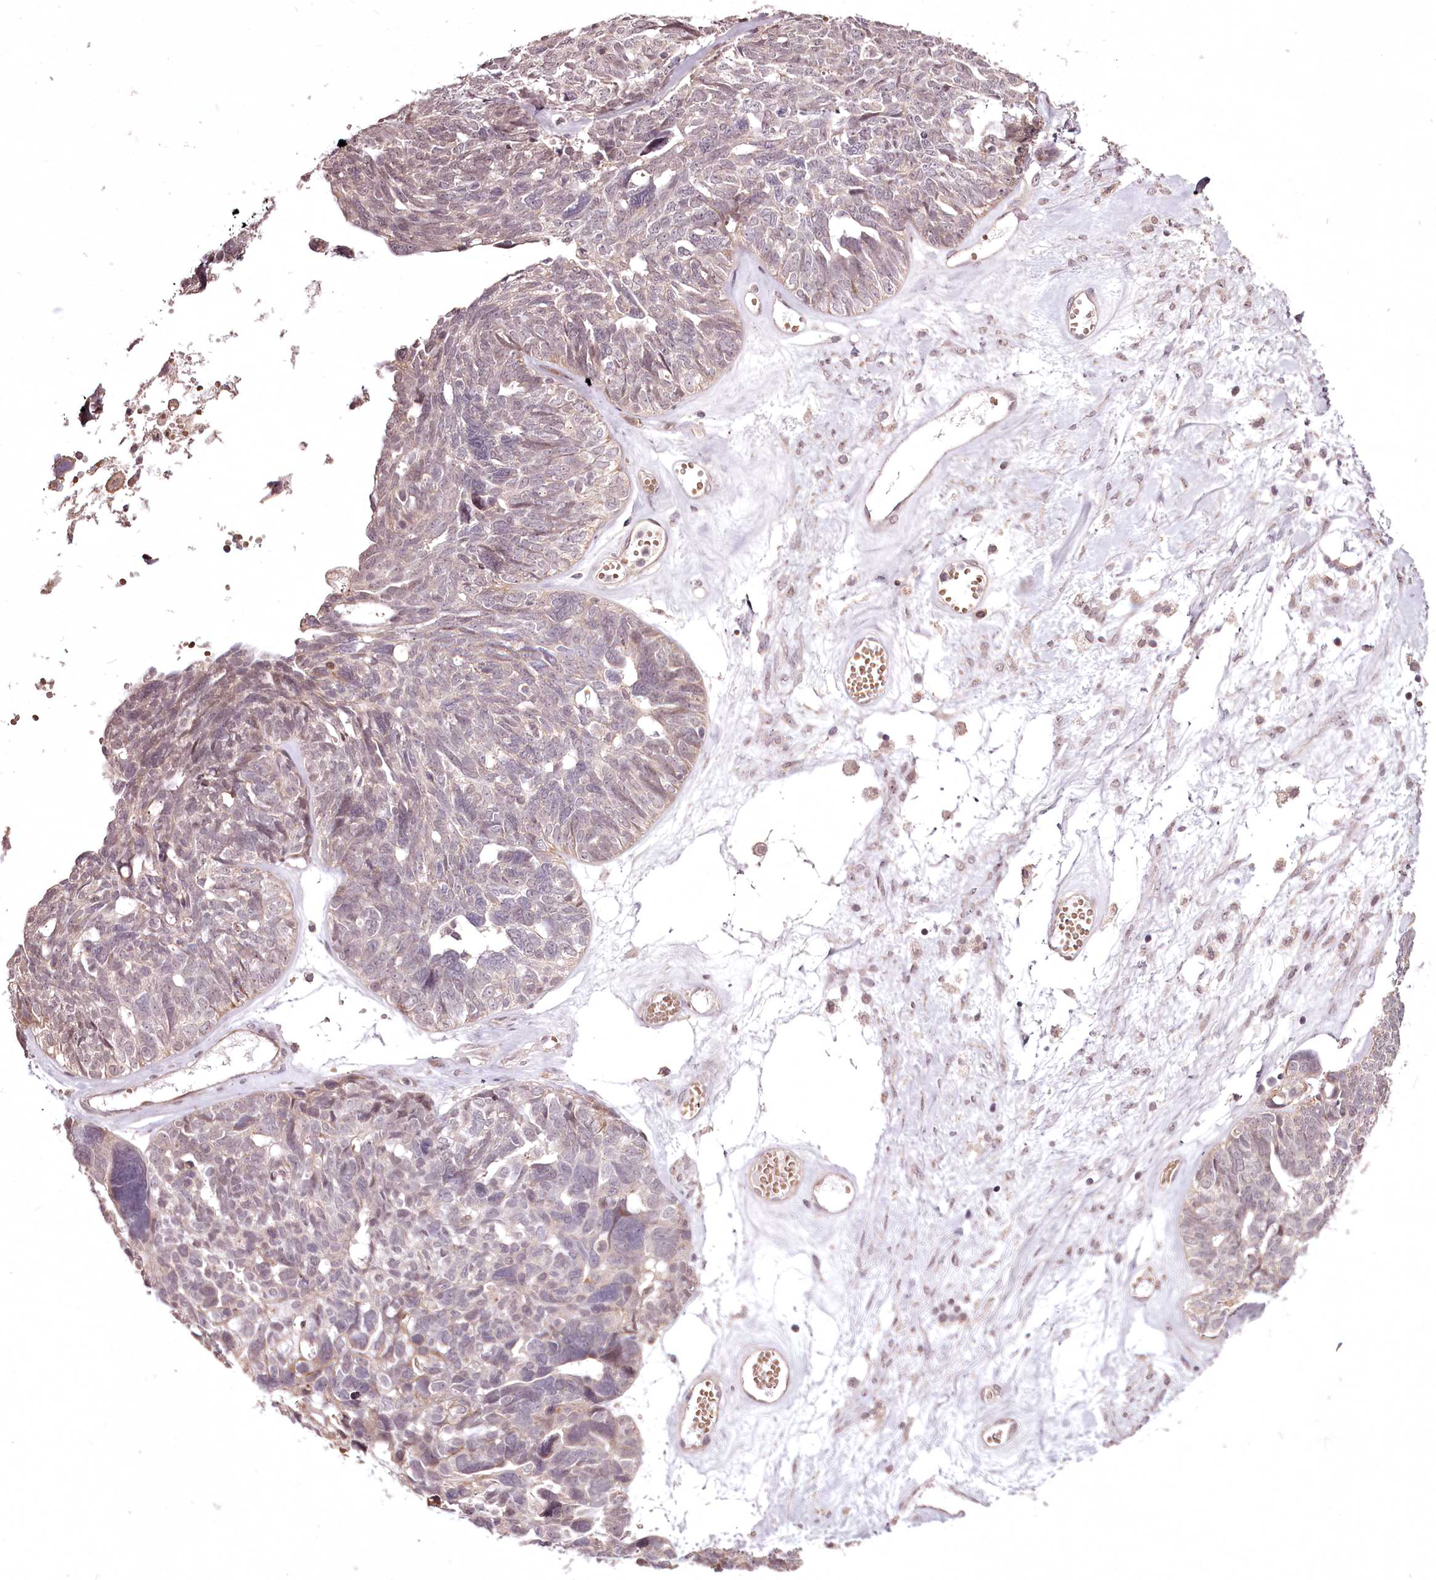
{"staining": {"intensity": "weak", "quantity": "<25%", "location": "nuclear"}, "tissue": "ovarian cancer", "cell_type": "Tumor cells", "image_type": "cancer", "snomed": [{"axis": "morphology", "description": "Cystadenocarcinoma, serous, NOS"}, {"axis": "topography", "description": "Ovary"}], "caption": "Immunohistochemistry histopathology image of neoplastic tissue: ovarian cancer (serous cystadenocarcinoma) stained with DAB reveals no significant protein staining in tumor cells. (Stains: DAB (3,3'-diaminobenzidine) IHC with hematoxylin counter stain, Microscopy: brightfield microscopy at high magnification).", "gene": "ADRA1D", "patient": {"sex": "female", "age": 79}}